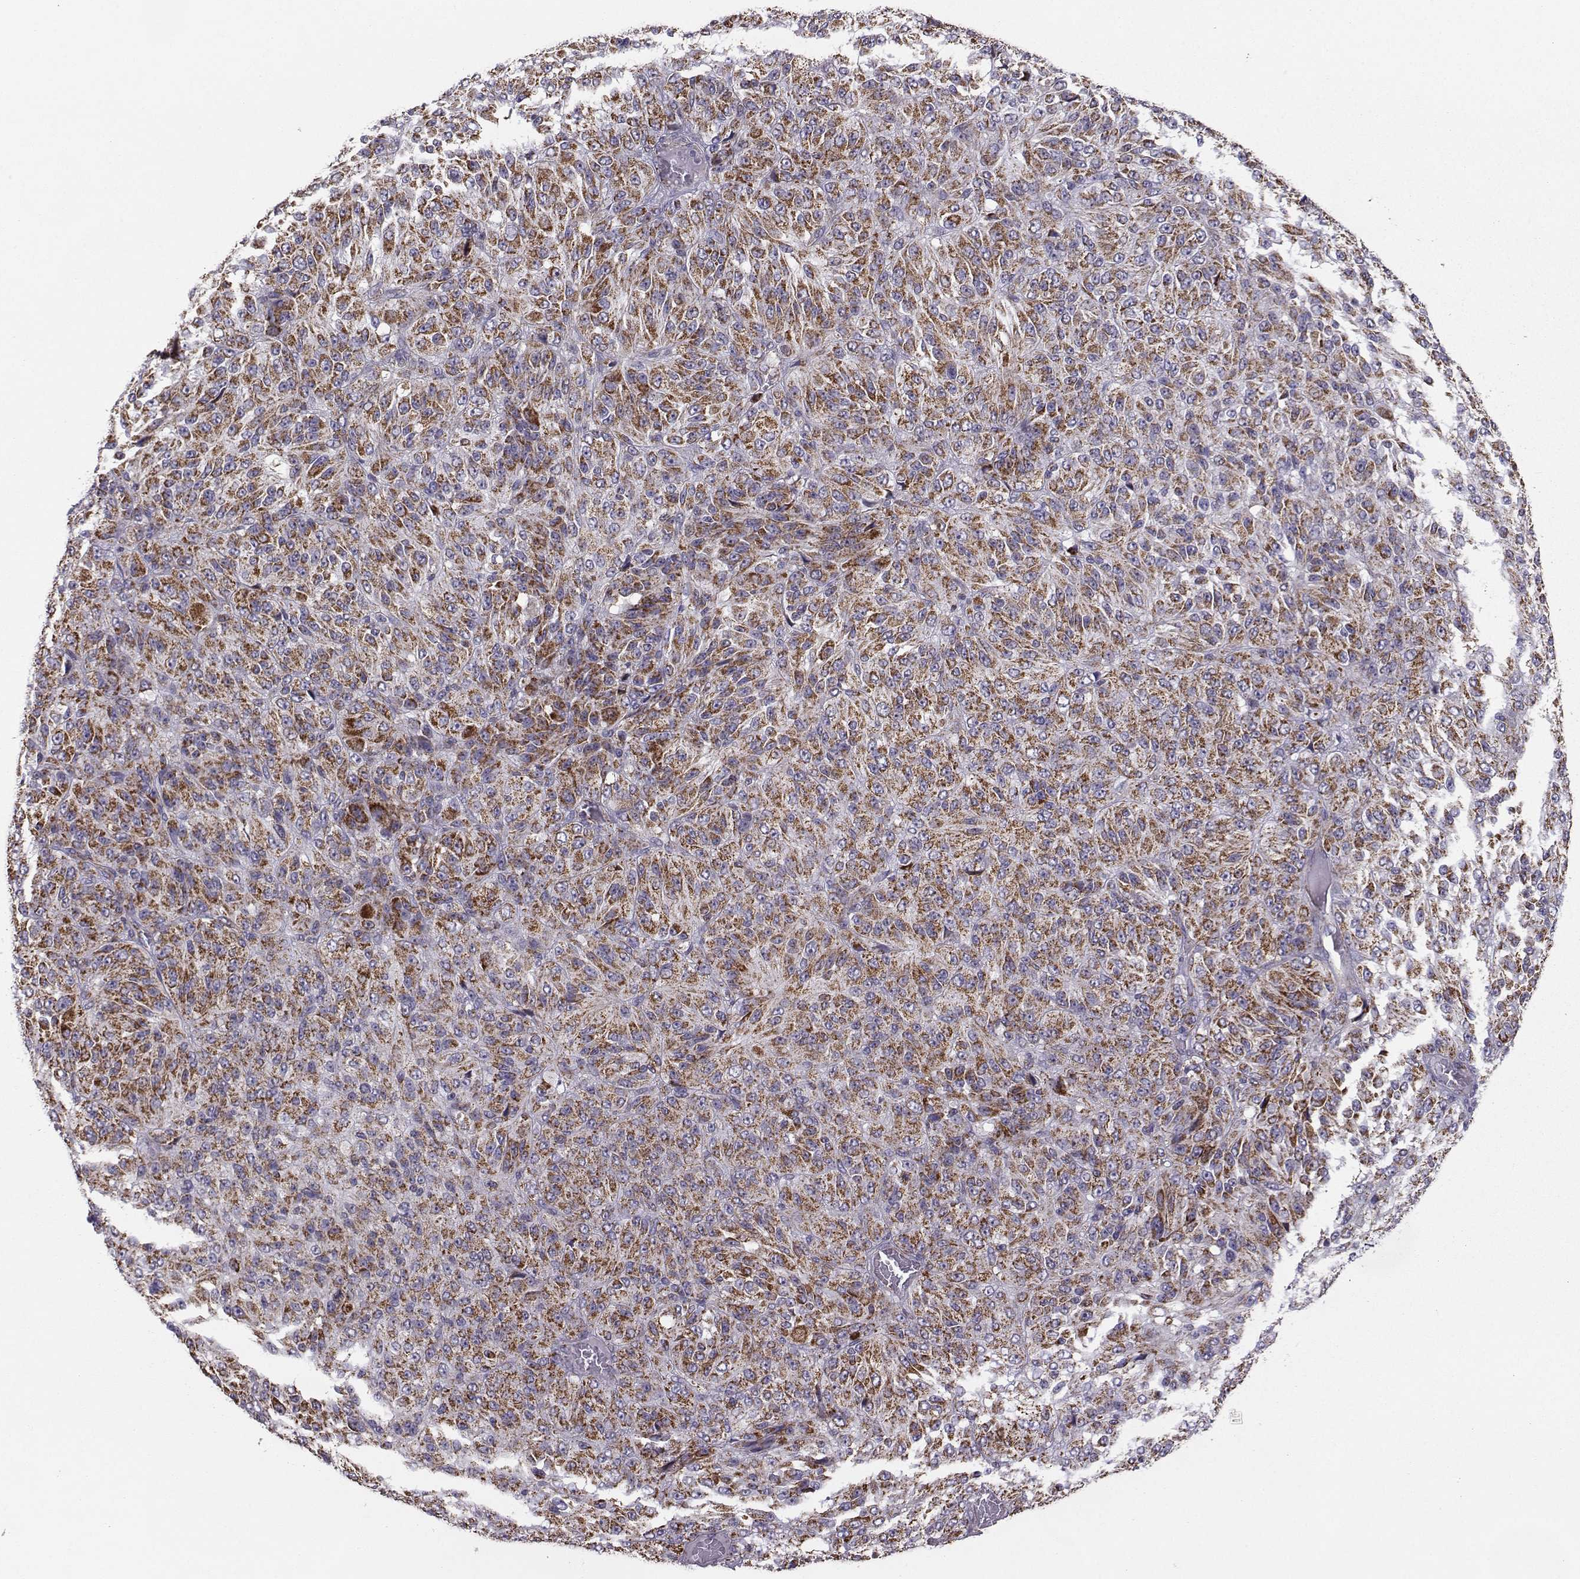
{"staining": {"intensity": "strong", "quantity": ">75%", "location": "cytoplasmic/membranous"}, "tissue": "melanoma", "cell_type": "Tumor cells", "image_type": "cancer", "snomed": [{"axis": "morphology", "description": "Malignant melanoma, Metastatic site"}, {"axis": "topography", "description": "Brain"}], "caption": "Human melanoma stained with a brown dye reveals strong cytoplasmic/membranous positive expression in approximately >75% of tumor cells.", "gene": "NECAB3", "patient": {"sex": "female", "age": 56}}